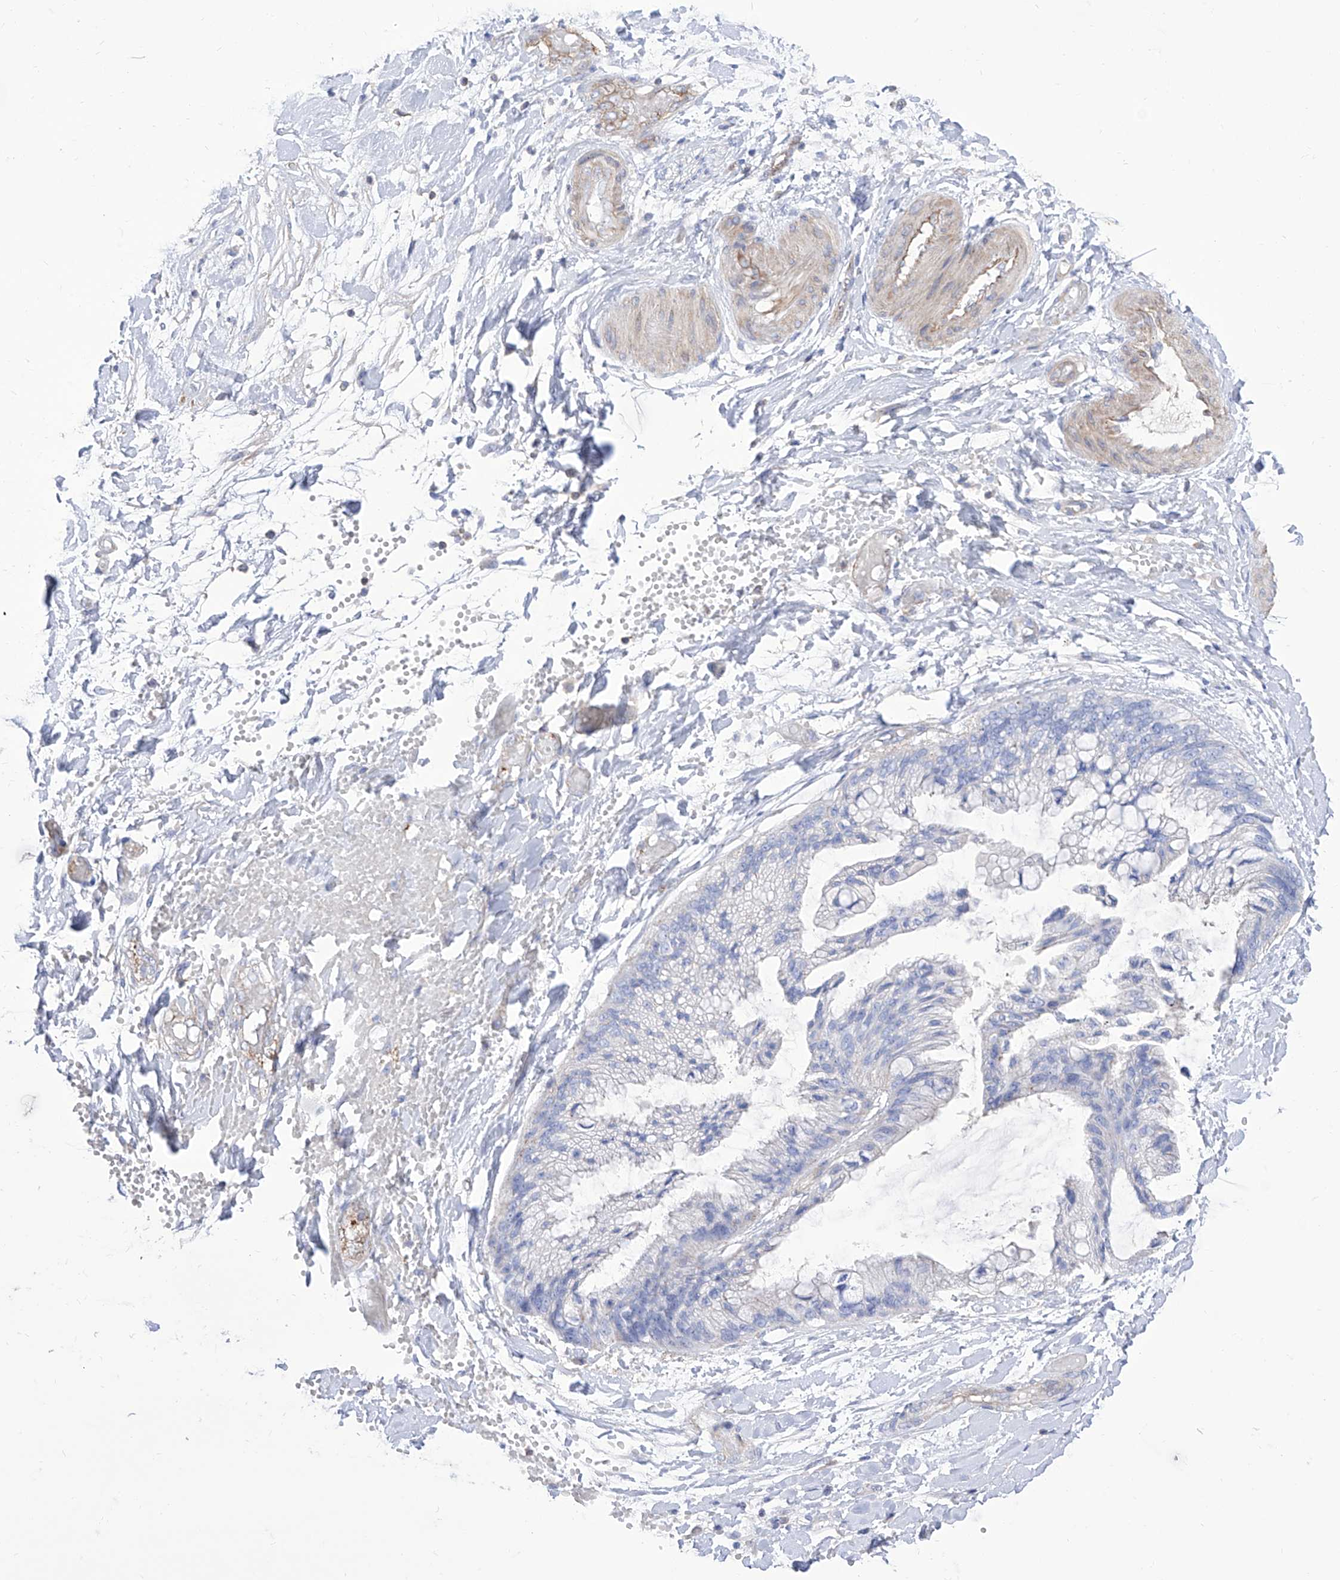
{"staining": {"intensity": "negative", "quantity": "none", "location": "none"}, "tissue": "ovarian cancer", "cell_type": "Tumor cells", "image_type": "cancer", "snomed": [{"axis": "morphology", "description": "Cystadenocarcinoma, mucinous, NOS"}, {"axis": "topography", "description": "Ovary"}], "caption": "DAB (3,3'-diaminobenzidine) immunohistochemical staining of human ovarian cancer (mucinous cystadenocarcinoma) shows no significant positivity in tumor cells.", "gene": "C1orf74", "patient": {"sex": "female", "age": 39}}